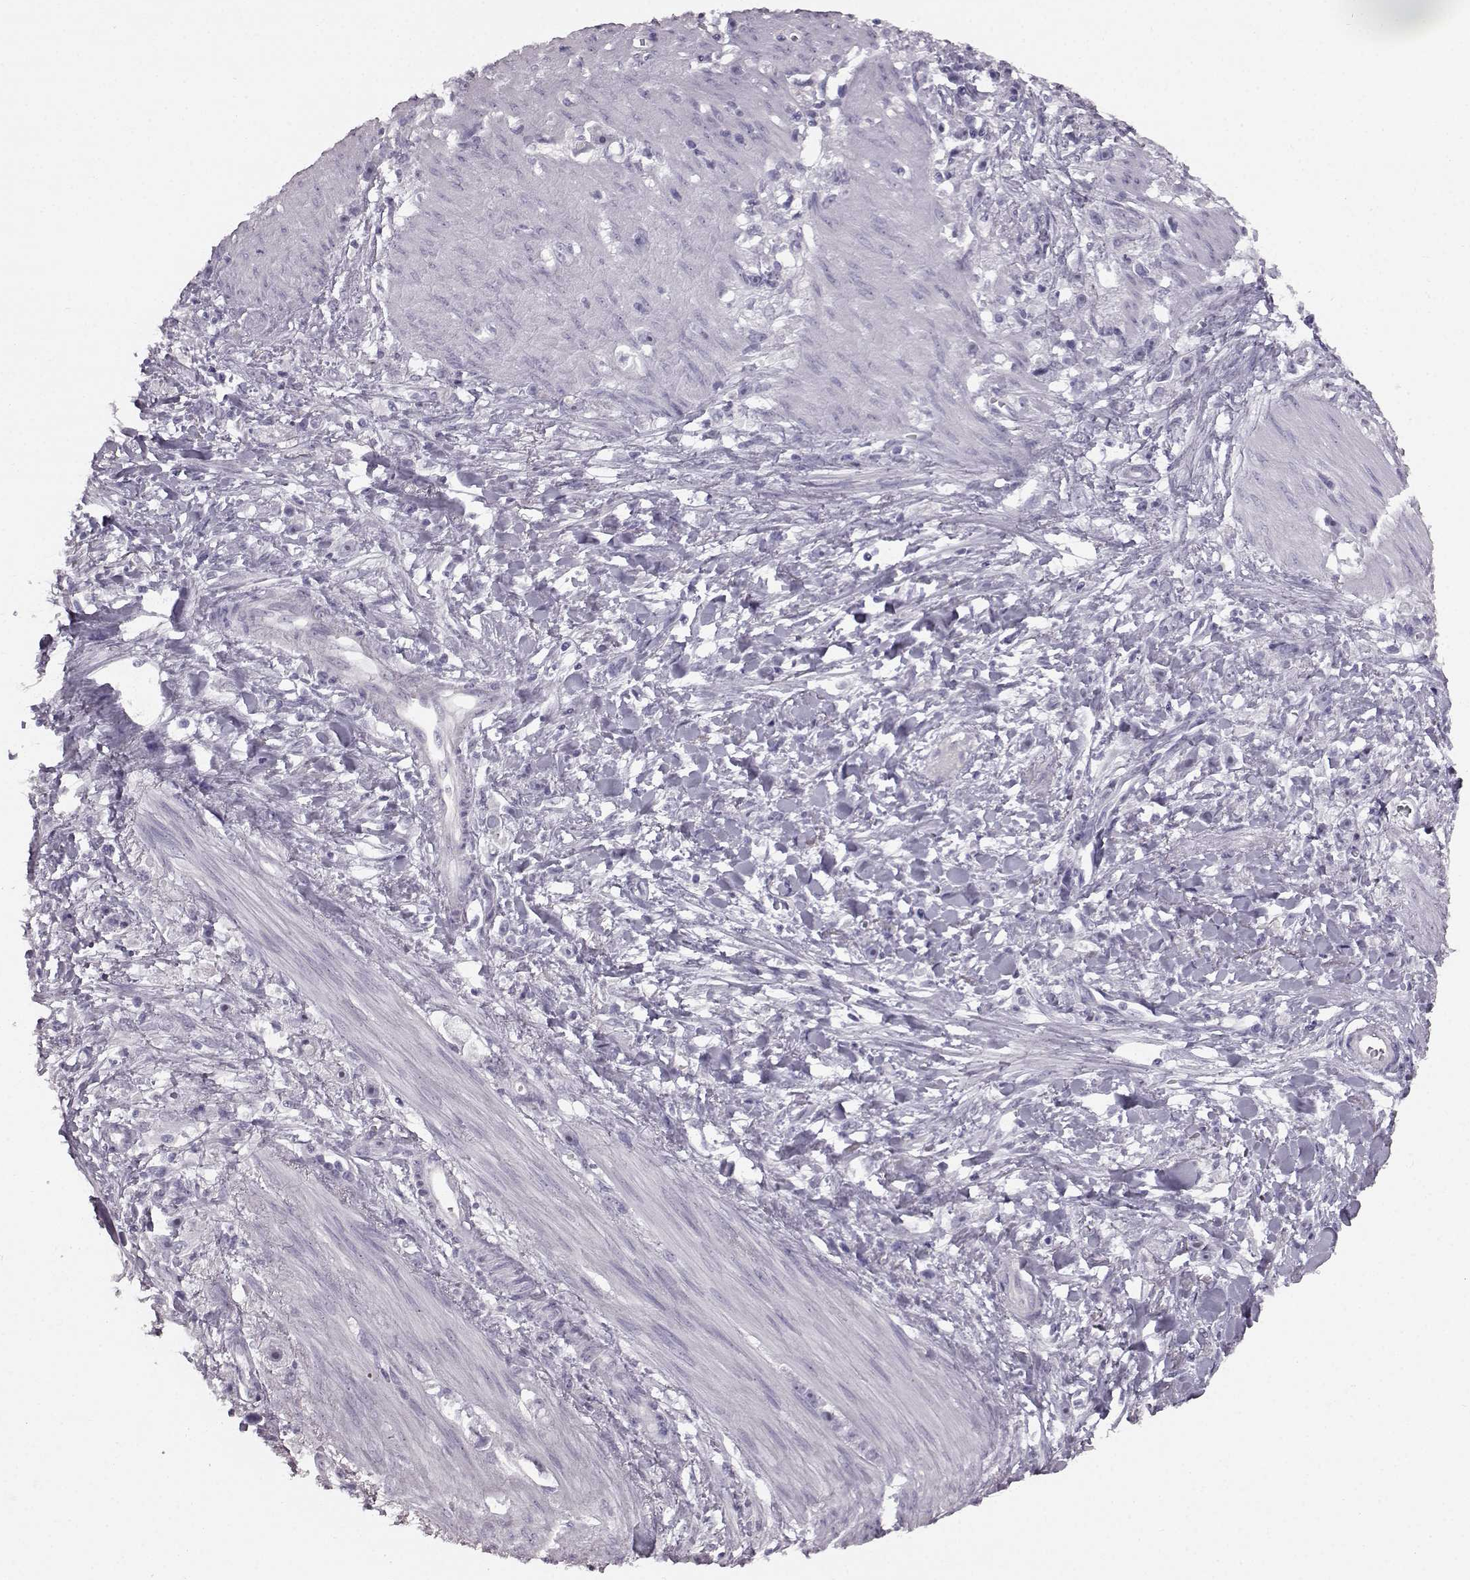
{"staining": {"intensity": "negative", "quantity": "none", "location": "none"}, "tissue": "stomach cancer", "cell_type": "Tumor cells", "image_type": "cancer", "snomed": [{"axis": "morphology", "description": "Adenocarcinoma, NOS"}, {"axis": "topography", "description": "Stomach"}], "caption": "The image shows no significant staining in tumor cells of stomach cancer (adenocarcinoma). Brightfield microscopy of immunohistochemistry (IHC) stained with DAB (brown) and hematoxylin (blue), captured at high magnification.", "gene": "PRPH2", "patient": {"sex": "female", "age": 59}}